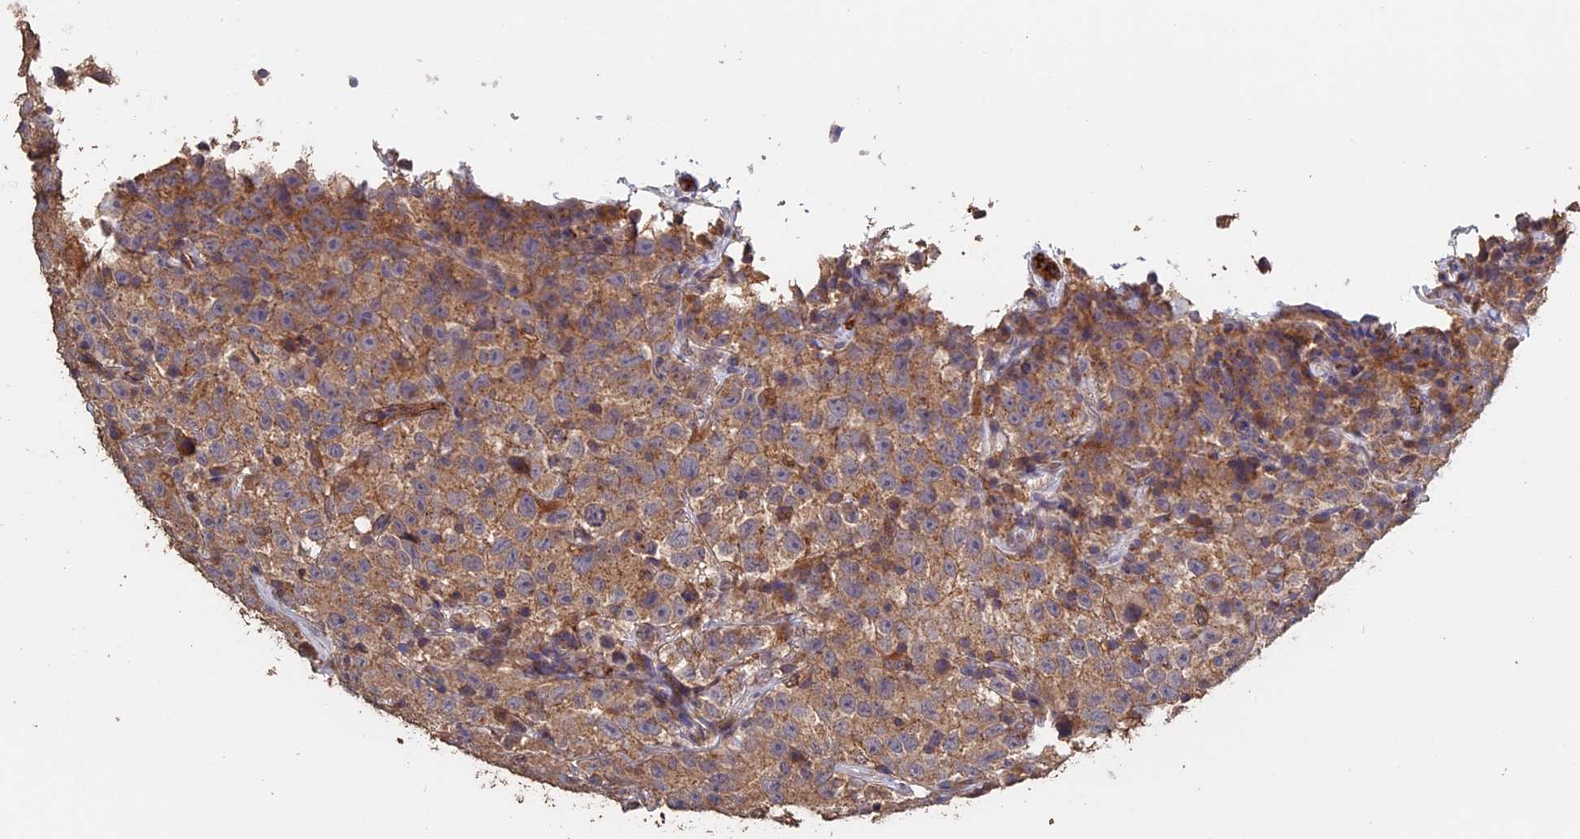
{"staining": {"intensity": "moderate", "quantity": ">75%", "location": "cytoplasmic/membranous"}, "tissue": "testis cancer", "cell_type": "Tumor cells", "image_type": "cancer", "snomed": [{"axis": "morphology", "description": "Seminoma, NOS"}, {"axis": "topography", "description": "Testis"}], "caption": "IHC image of neoplastic tissue: testis cancer (seminoma) stained using IHC displays medium levels of moderate protein expression localized specifically in the cytoplasmic/membranous of tumor cells, appearing as a cytoplasmic/membranous brown color.", "gene": "PIGQ", "patient": {"sex": "male", "age": 22}}